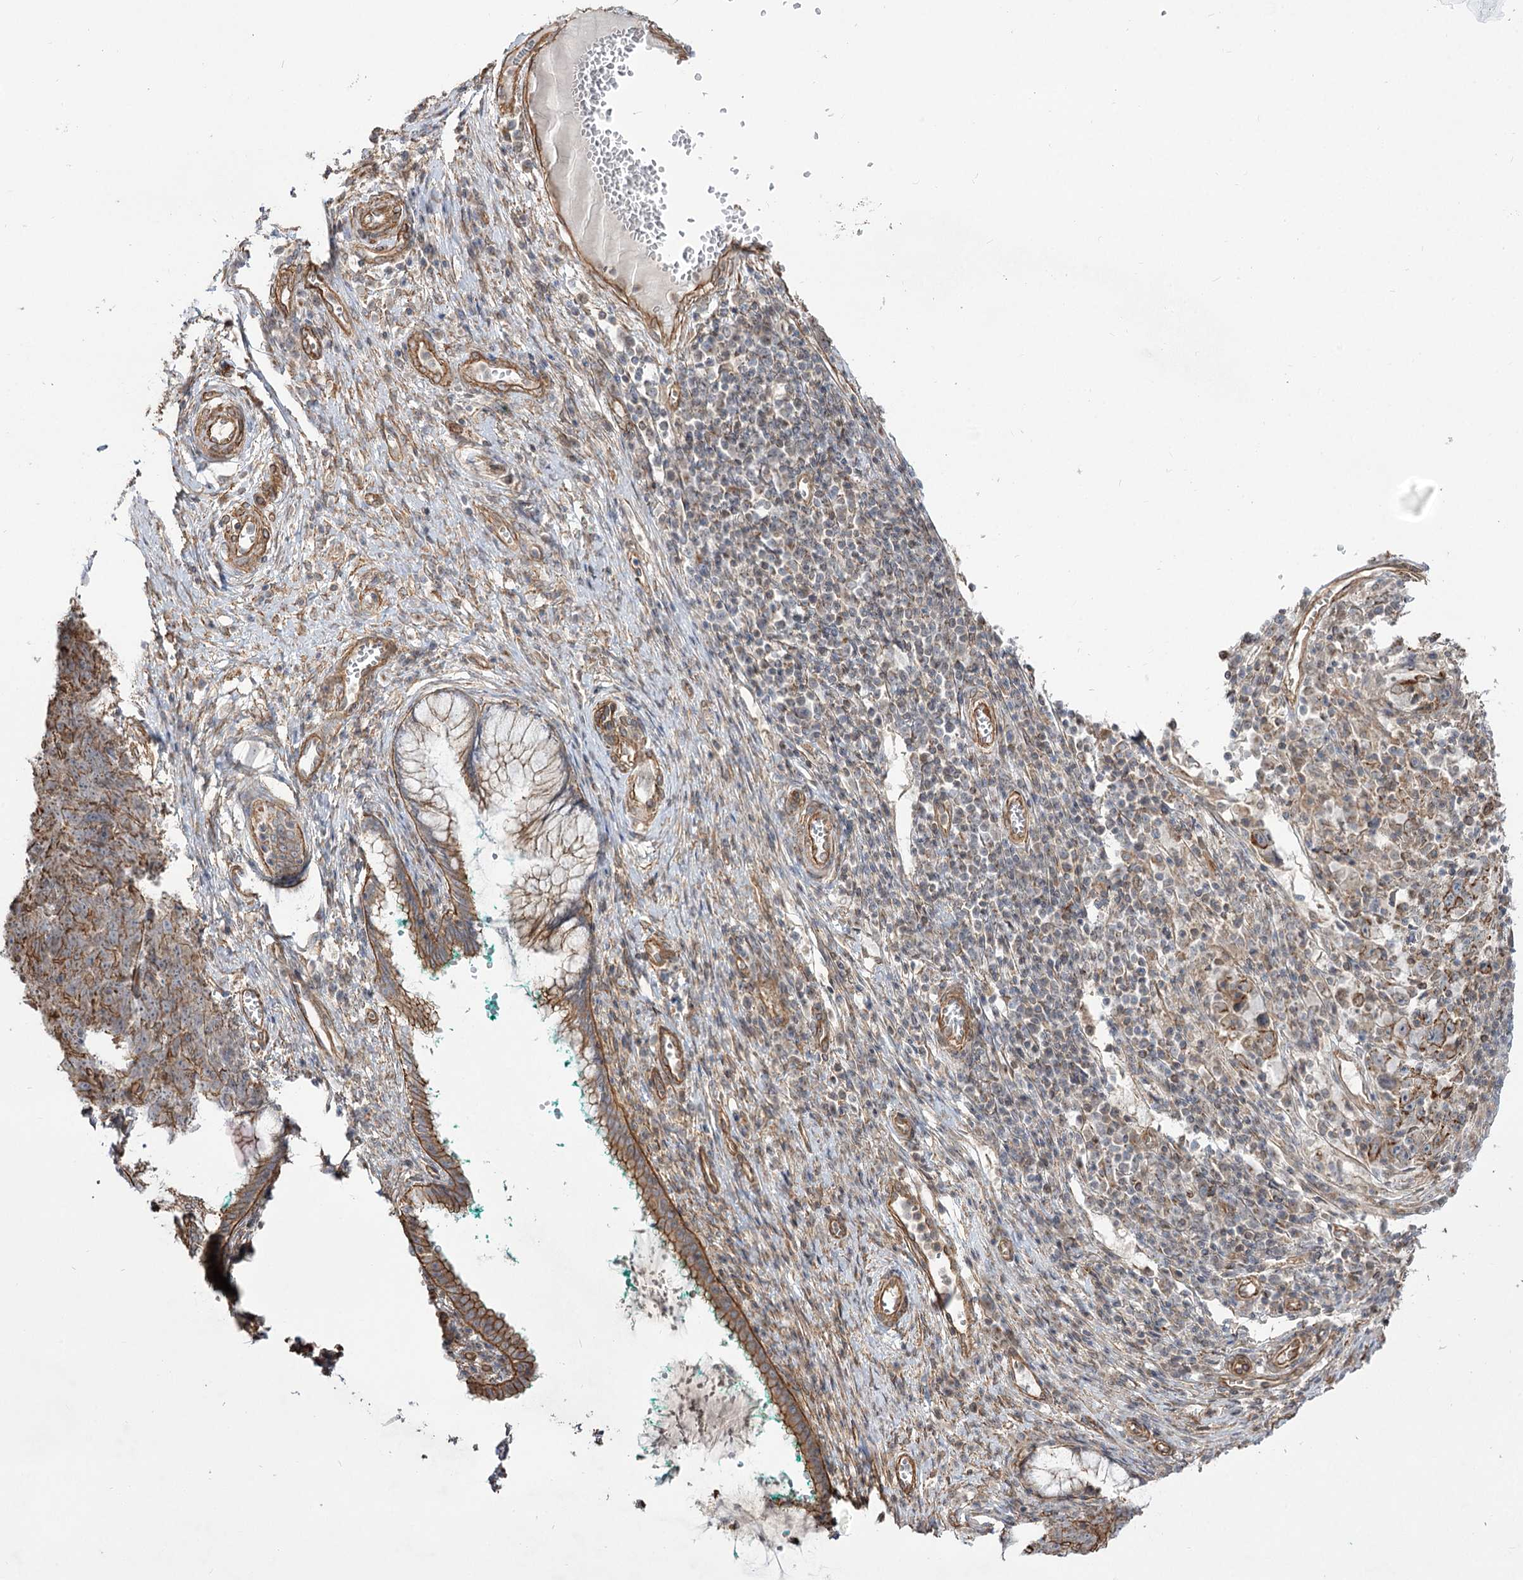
{"staining": {"intensity": "moderate", "quantity": "<25%", "location": "cytoplasmic/membranous"}, "tissue": "cervix", "cell_type": "Glandular cells", "image_type": "normal", "snomed": [{"axis": "morphology", "description": "Normal tissue, NOS"}, {"axis": "morphology", "description": "Adenocarcinoma, NOS"}, {"axis": "topography", "description": "Cervix"}], "caption": "Immunohistochemical staining of normal cervix reveals moderate cytoplasmic/membranous protein positivity in about <25% of glandular cells. (DAB = brown stain, brightfield microscopy at high magnification).", "gene": "SH3BP5L", "patient": {"sex": "female", "age": 29}}